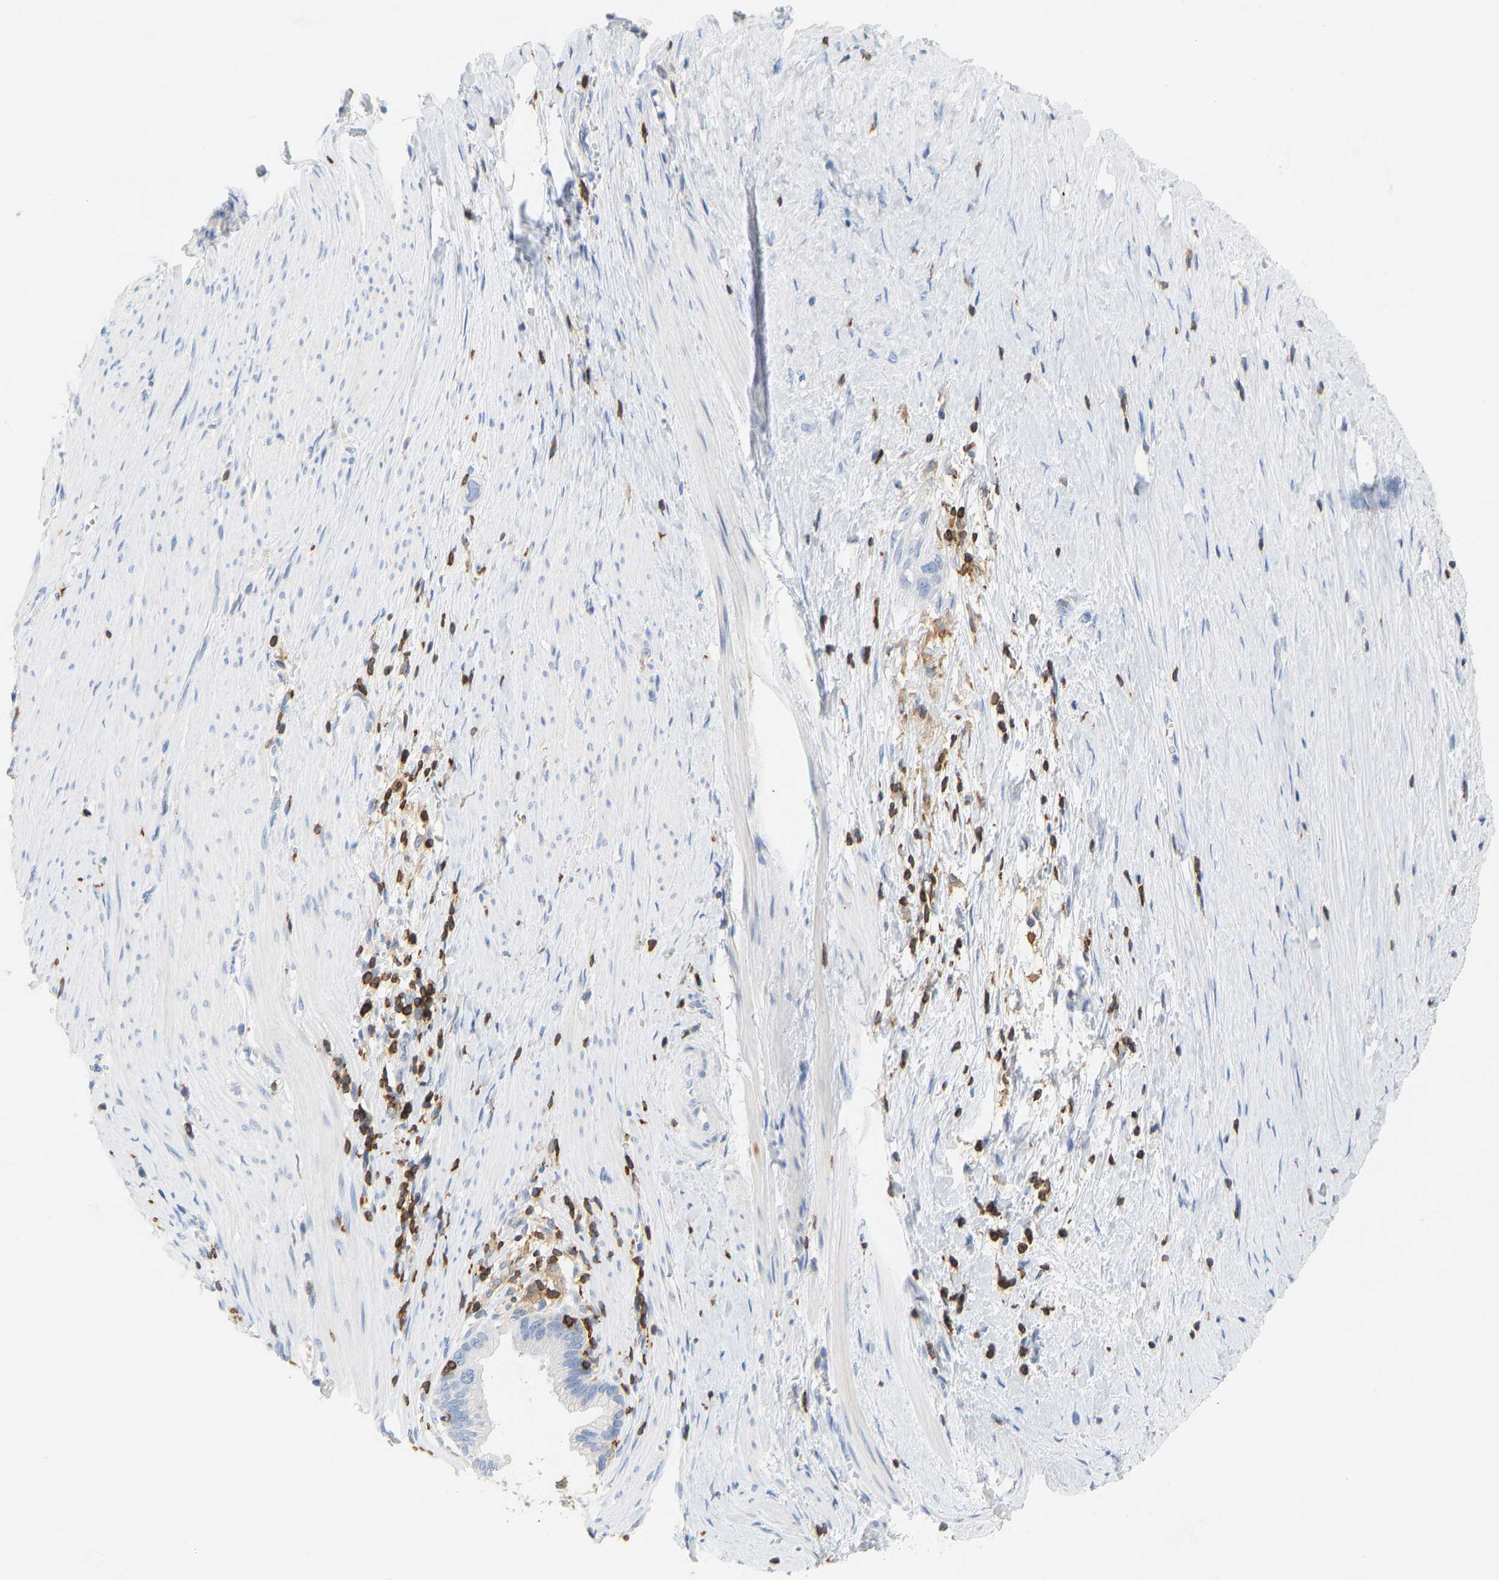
{"staining": {"intensity": "negative", "quantity": "none", "location": "none"}, "tissue": "pancreatic cancer", "cell_type": "Tumor cells", "image_type": "cancer", "snomed": [{"axis": "morphology", "description": "Adenocarcinoma, NOS"}, {"axis": "topography", "description": "Pancreas"}], "caption": "Immunohistochemistry (IHC) photomicrograph of adenocarcinoma (pancreatic) stained for a protein (brown), which exhibits no staining in tumor cells.", "gene": "EVL", "patient": {"sex": "male", "age": 69}}